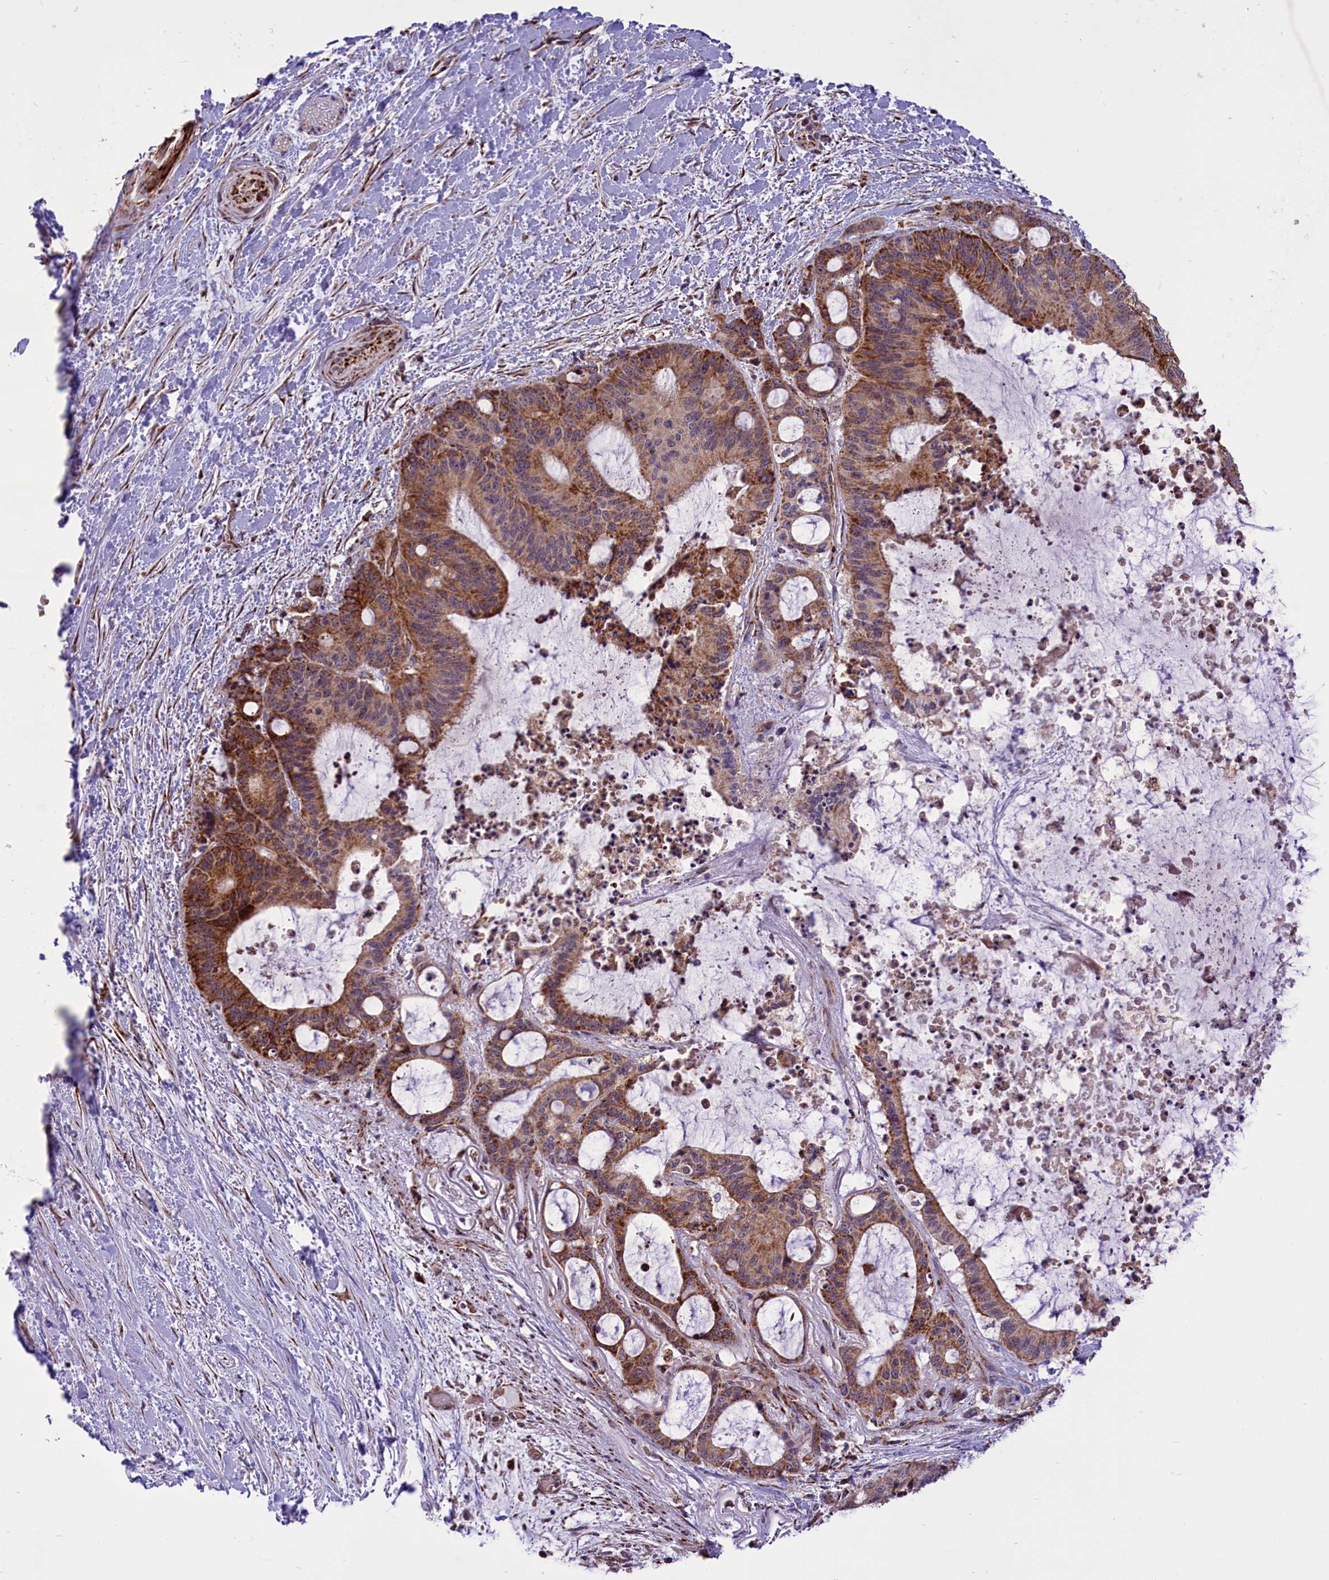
{"staining": {"intensity": "moderate", "quantity": ">75%", "location": "cytoplasmic/membranous"}, "tissue": "liver cancer", "cell_type": "Tumor cells", "image_type": "cancer", "snomed": [{"axis": "morphology", "description": "Normal tissue, NOS"}, {"axis": "morphology", "description": "Cholangiocarcinoma"}, {"axis": "topography", "description": "Liver"}, {"axis": "topography", "description": "Peripheral nerve tissue"}], "caption": "Liver cholangiocarcinoma tissue displays moderate cytoplasmic/membranous expression in about >75% of tumor cells", "gene": "NDUFS5", "patient": {"sex": "female", "age": 73}}